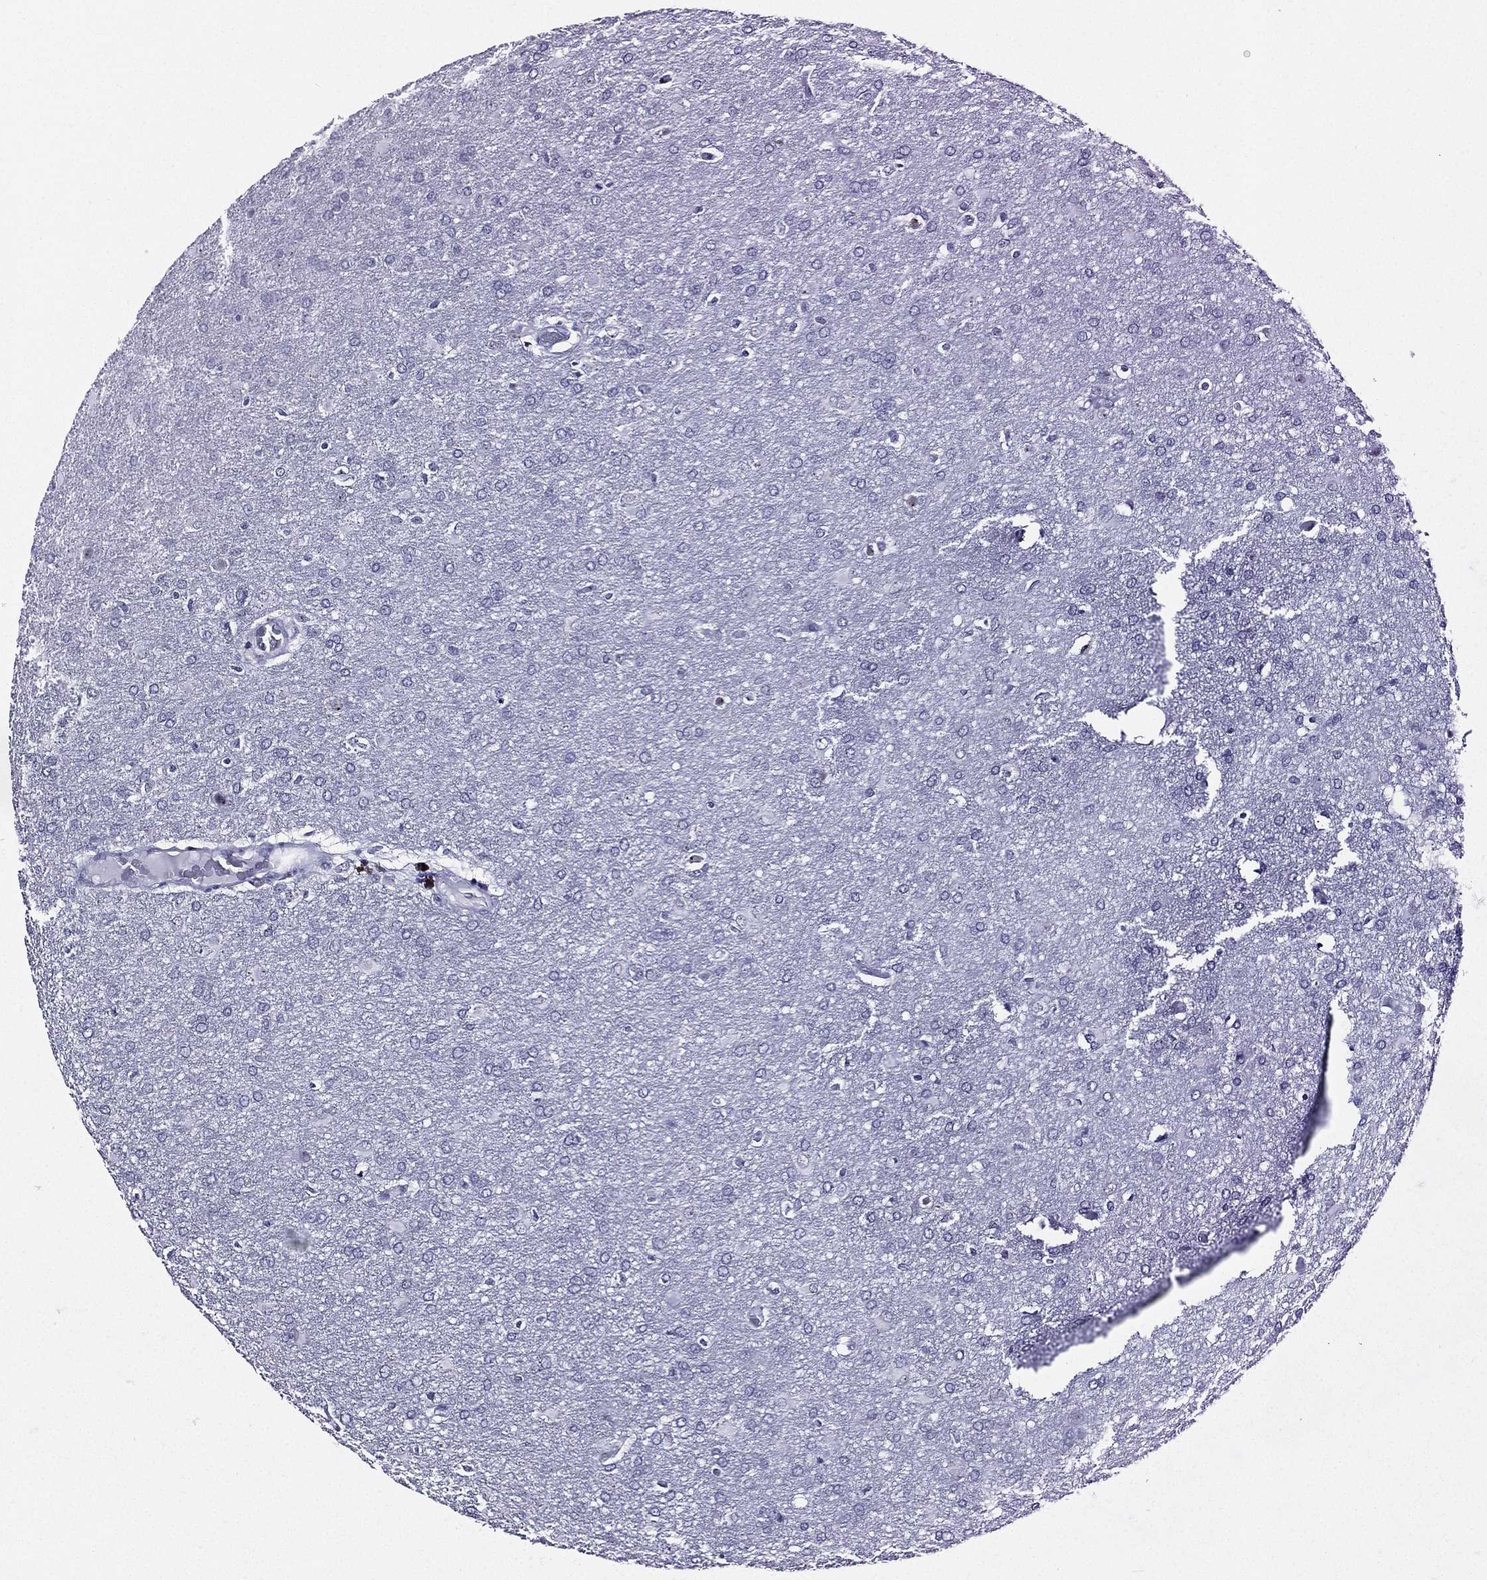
{"staining": {"intensity": "moderate", "quantity": "<25%", "location": "nuclear"}, "tissue": "glioma", "cell_type": "Tumor cells", "image_type": "cancer", "snomed": [{"axis": "morphology", "description": "Glioma, malignant, High grade"}, {"axis": "topography", "description": "Brain"}], "caption": "Human malignant glioma (high-grade) stained with a brown dye reveals moderate nuclear positive expression in approximately <25% of tumor cells.", "gene": "CD22", "patient": {"sex": "male", "age": 68}}